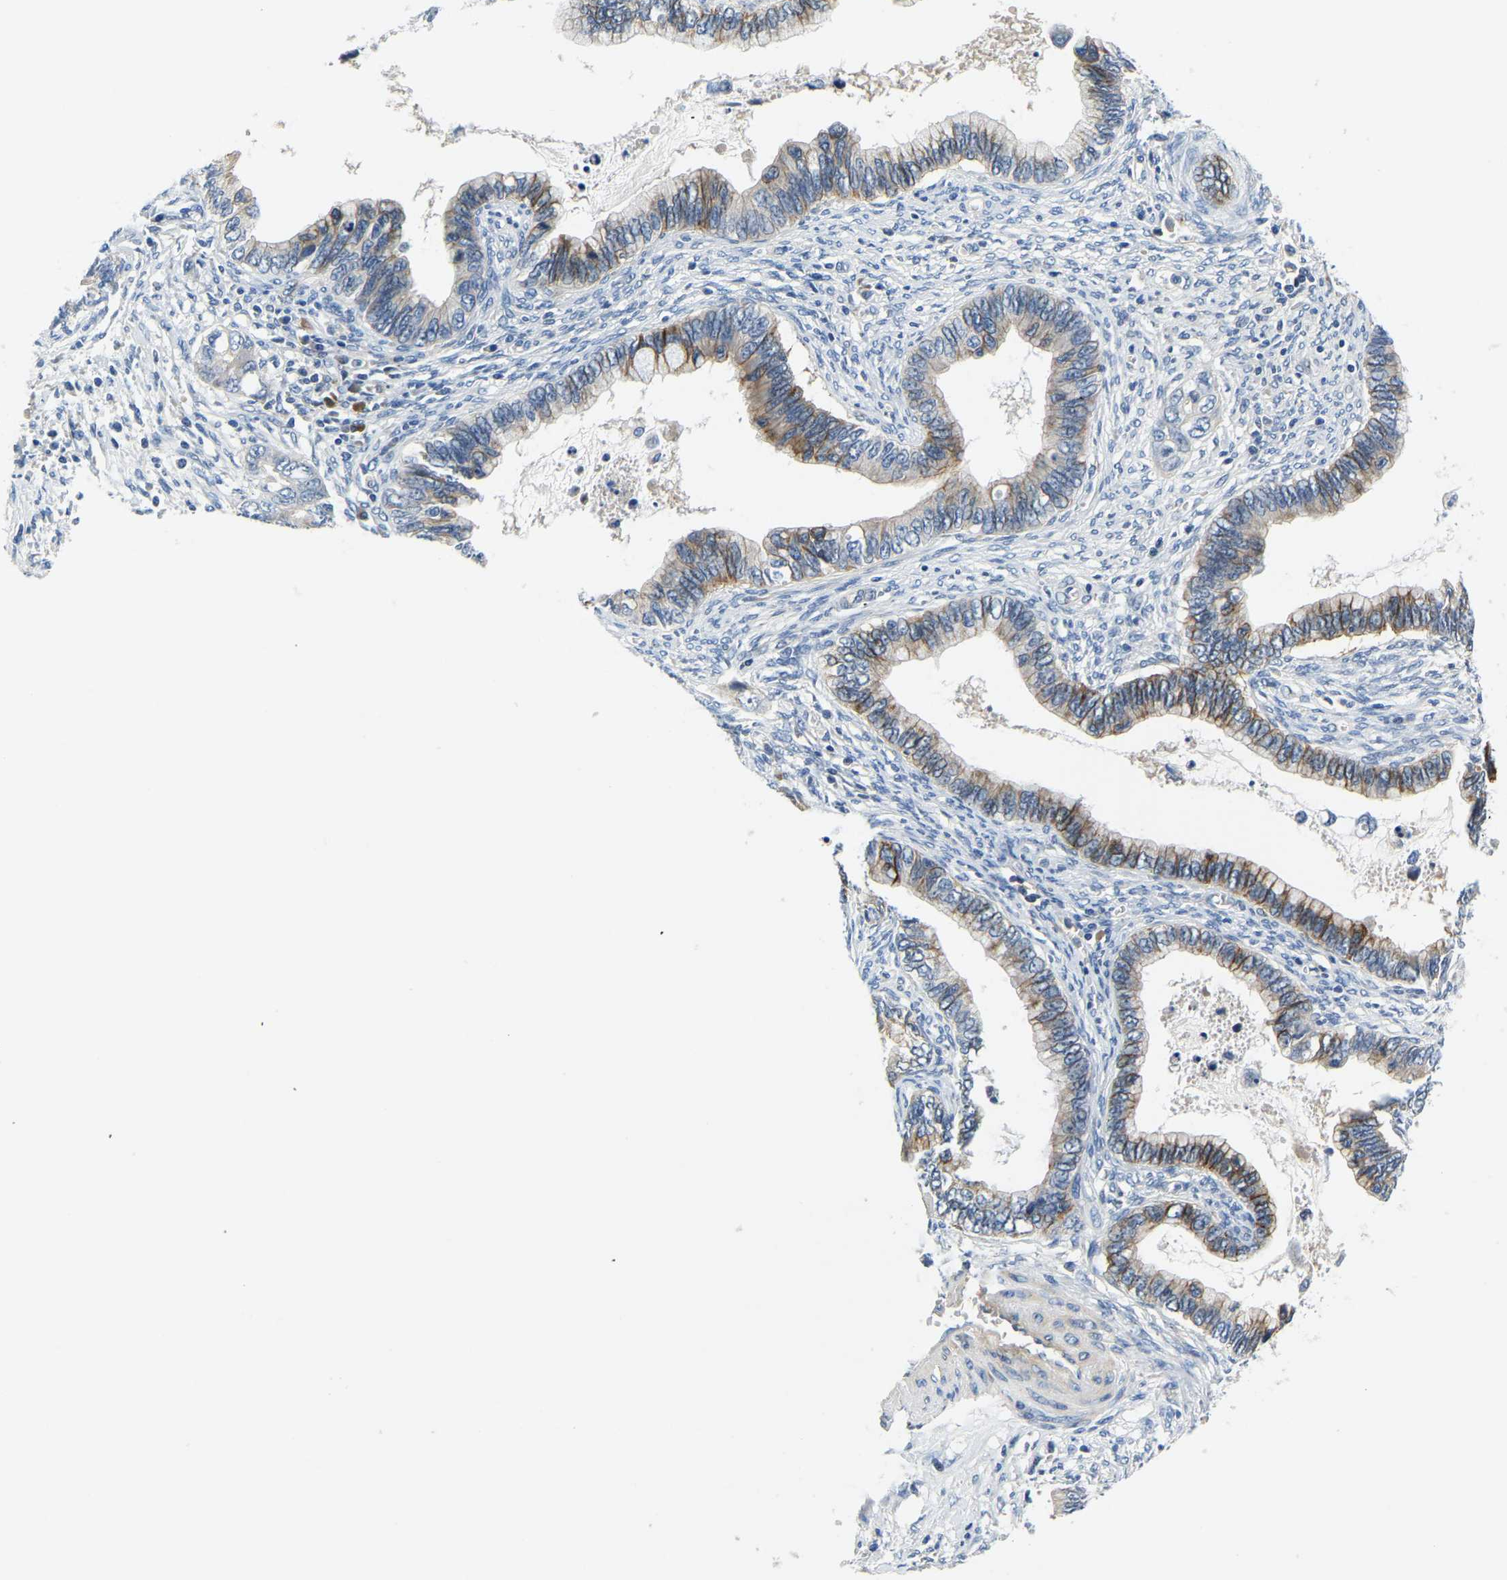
{"staining": {"intensity": "weak", "quantity": "25%-75%", "location": "cytoplasmic/membranous"}, "tissue": "cervical cancer", "cell_type": "Tumor cells", "image_type": "cancer", "snomed": [{"axis": "morphology", "description": "Adenocarcinoma, NOS"}, {"axis": "topography", "description": "Cervix"}], "caption": "There is low levels of weak cytoplasmic/membranous positivity in tumor cells of cervical adenocarcinoma, as demonstrated by immunohistochemical staining (brown color).", "gene": "LIAS", "patient": {"sex": "female", "age": 44}}